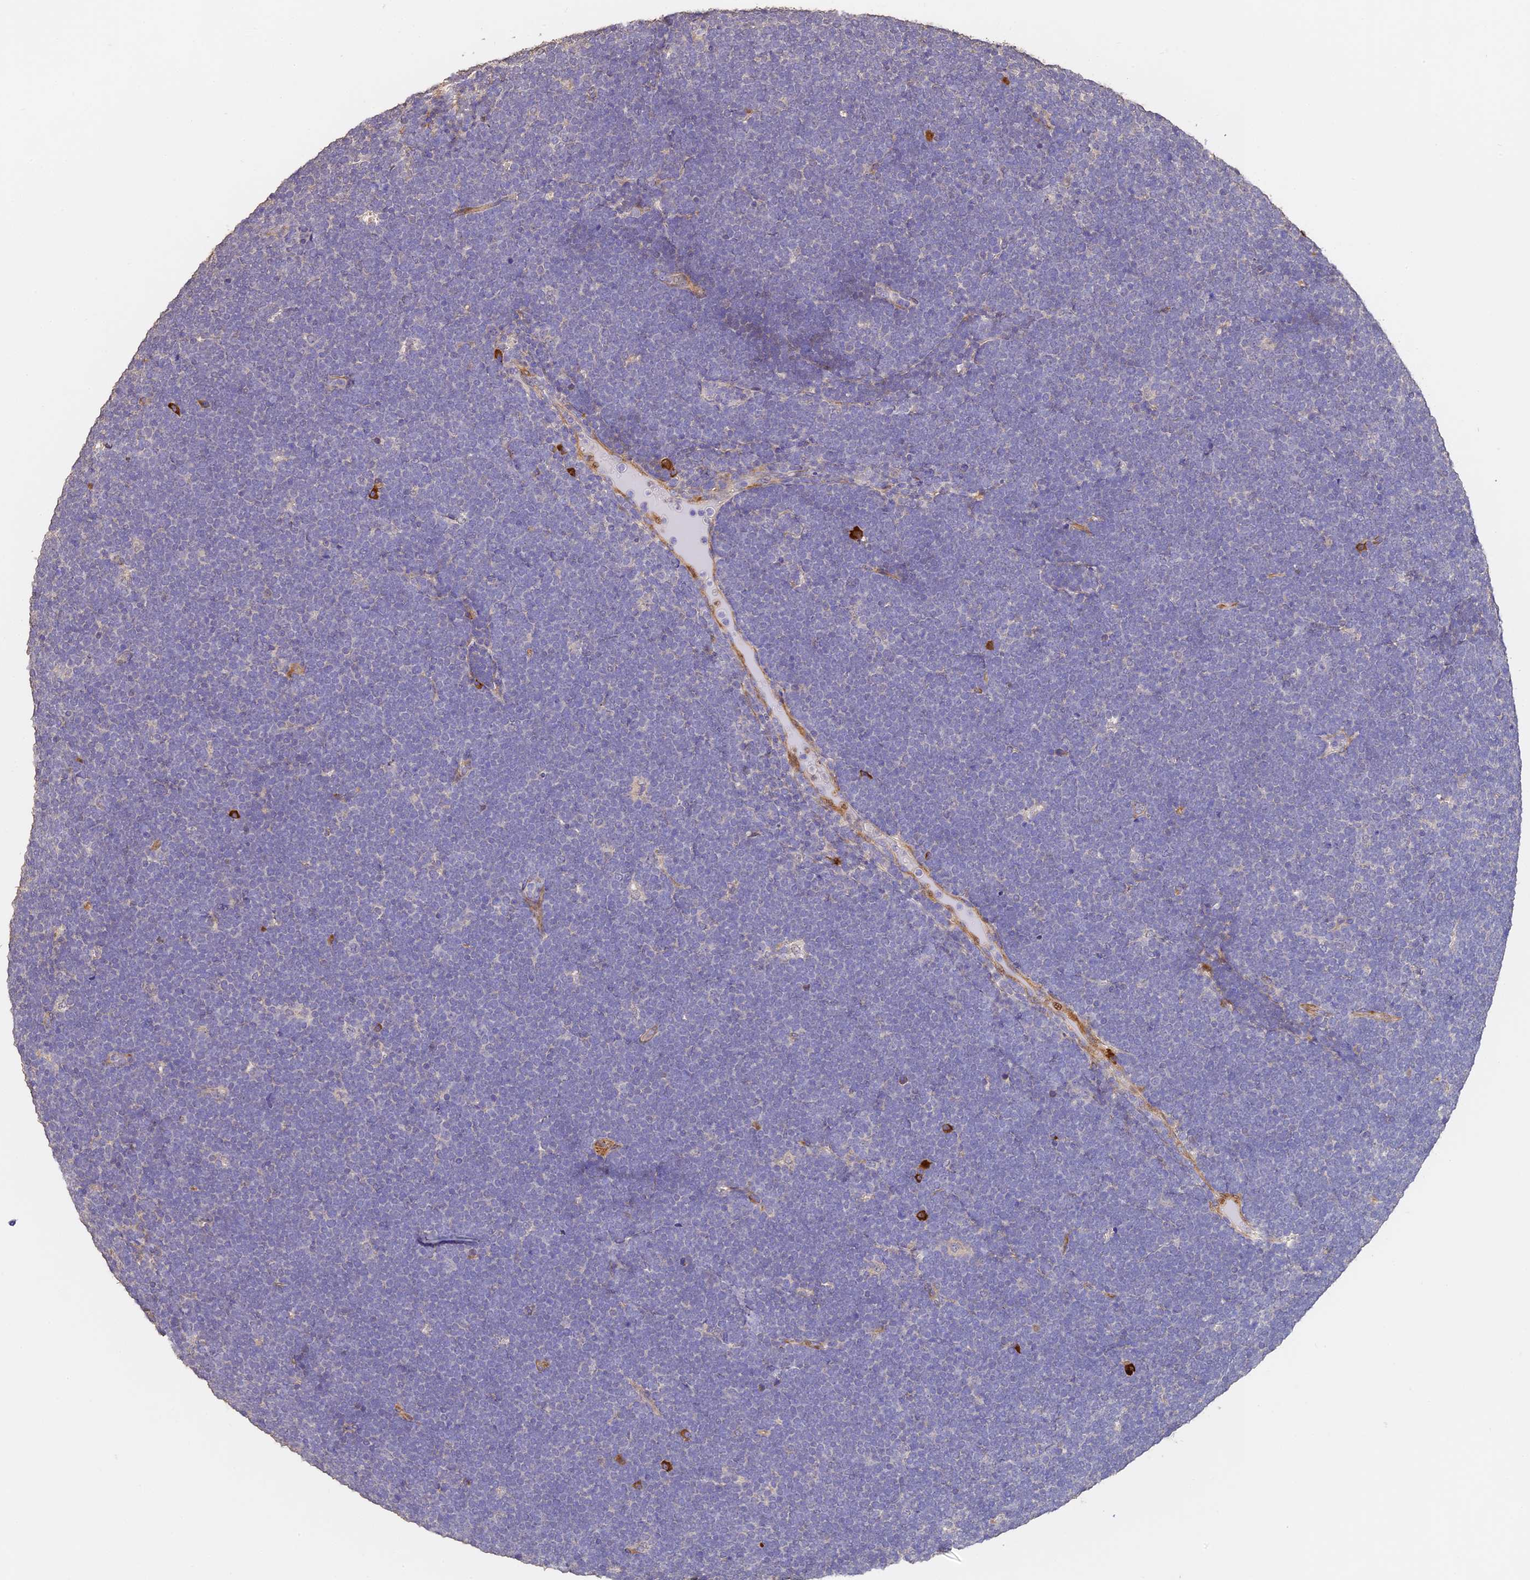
{"staining": {"intensity": "negative", "quantity": "none", "location": "none"}, "tissue": "lymphoma", "cell_type": "Tumor cells", "image_type": "cancer", "snomed": [{"axis": "morphology", "description": "Malignant lymphoma, non-Hodgkin's type, High grade"}, {"axis": "topography", "description": "Lymph node"}], "caption": "Protein analysis of malignant lymphoma, non-Hodgkin's type (high-grade) demonstrates no significant expression in tumor cells.", "gene": "SLC11A1", "patient": {"sex": "male", "age": 13}}